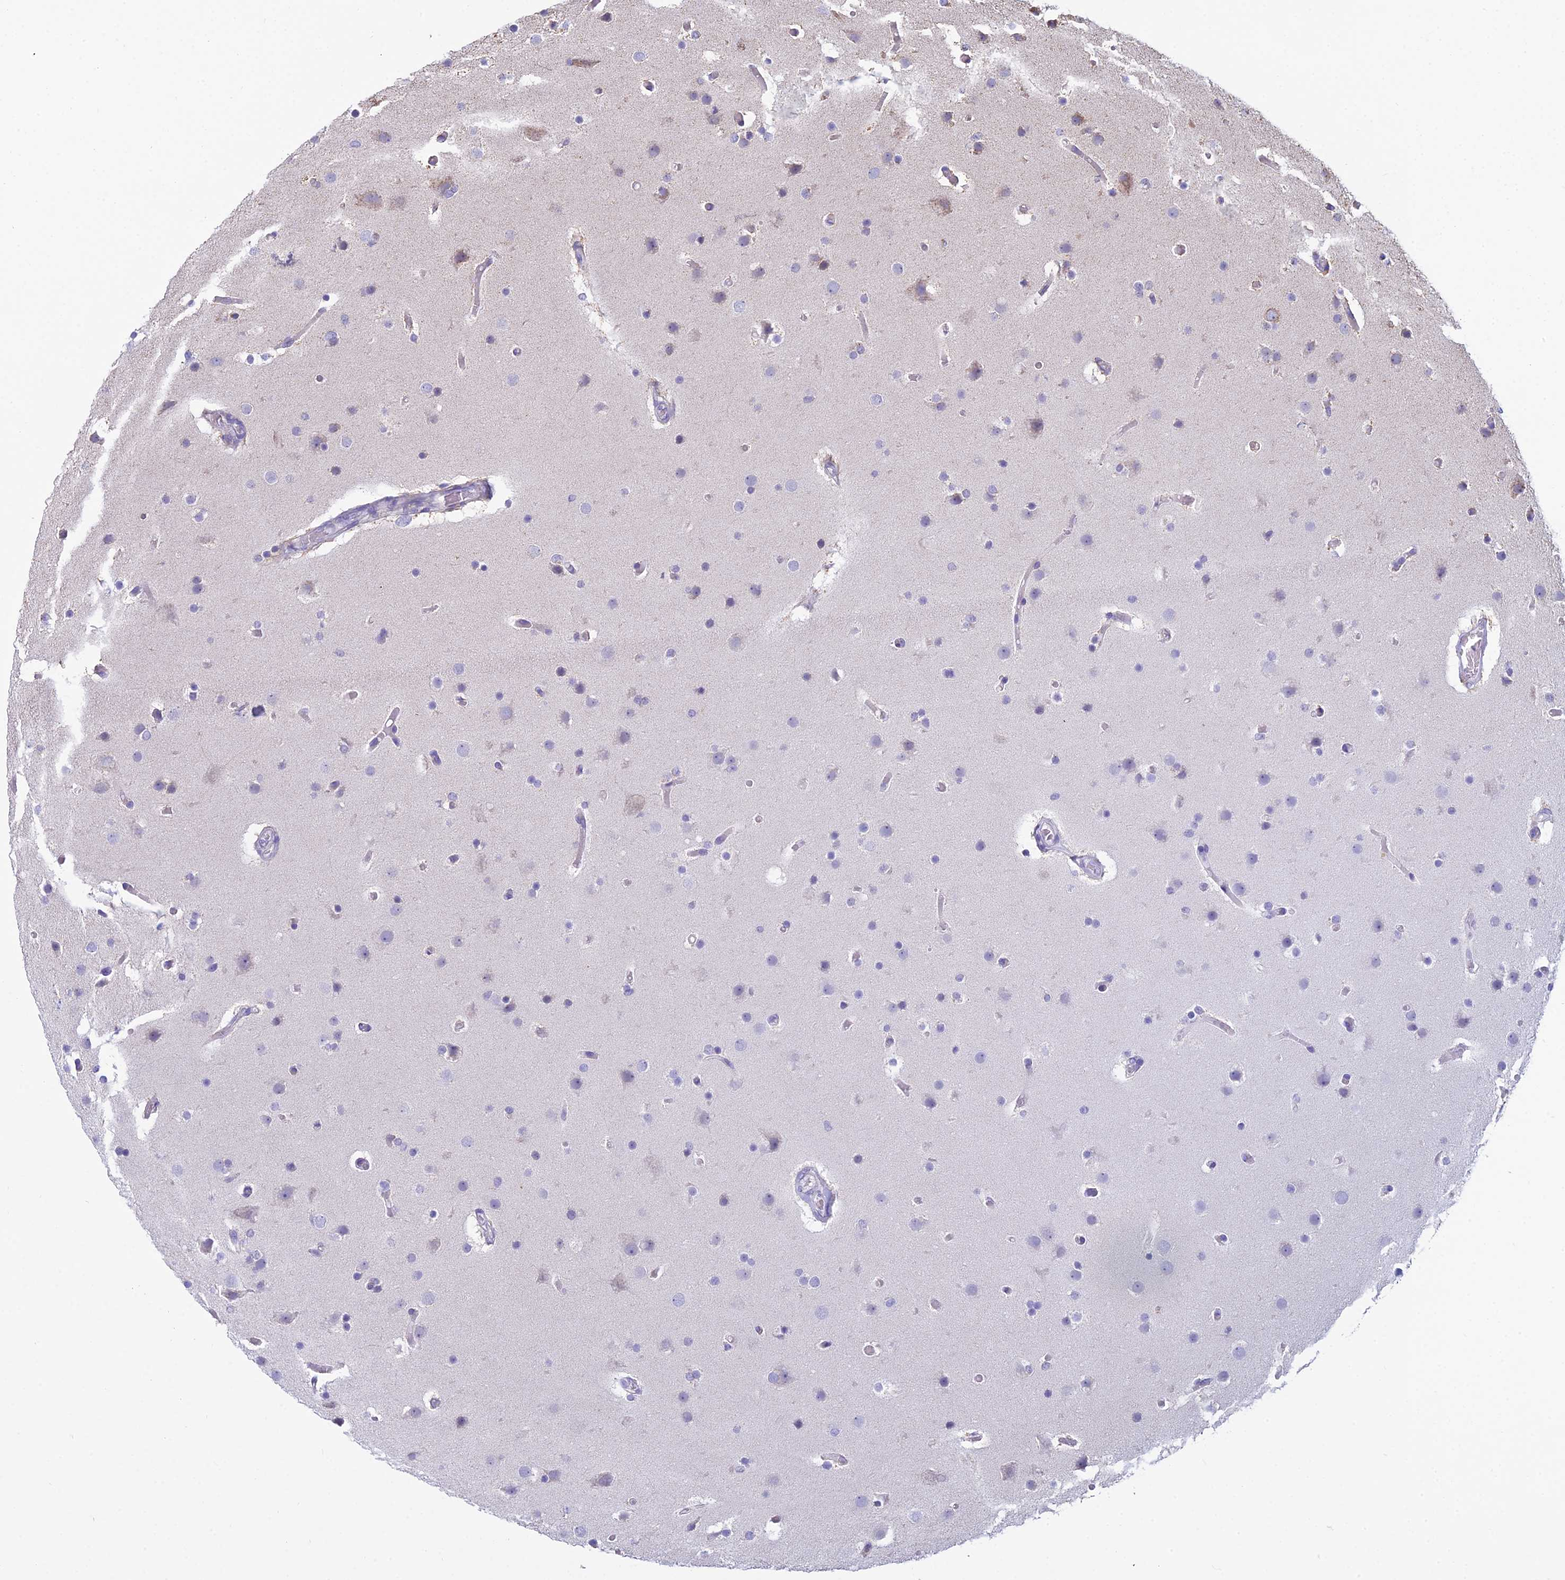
{"staining": {"intensity": "weak", "quantity": "<25%", "location": "cytoplasmic/membranous"}, "tissue": "glioma", "cell_type": "Tumor cells", "image_type": "cancer", "snomed": [{"axis": "morphology", "description": "Glioma, malignant, High grade"}, {"axis": "topography", "description": "Cerebral cortex"}], "caption": "Immunohistochemical staining of glioma exhibits no significant expression in tumor cells. (Immunohistochemistry (ihc), brightfield microscopy, high magnification).", "gene": "OR2W3", "patient": {"sex": "female", "age": 36}}